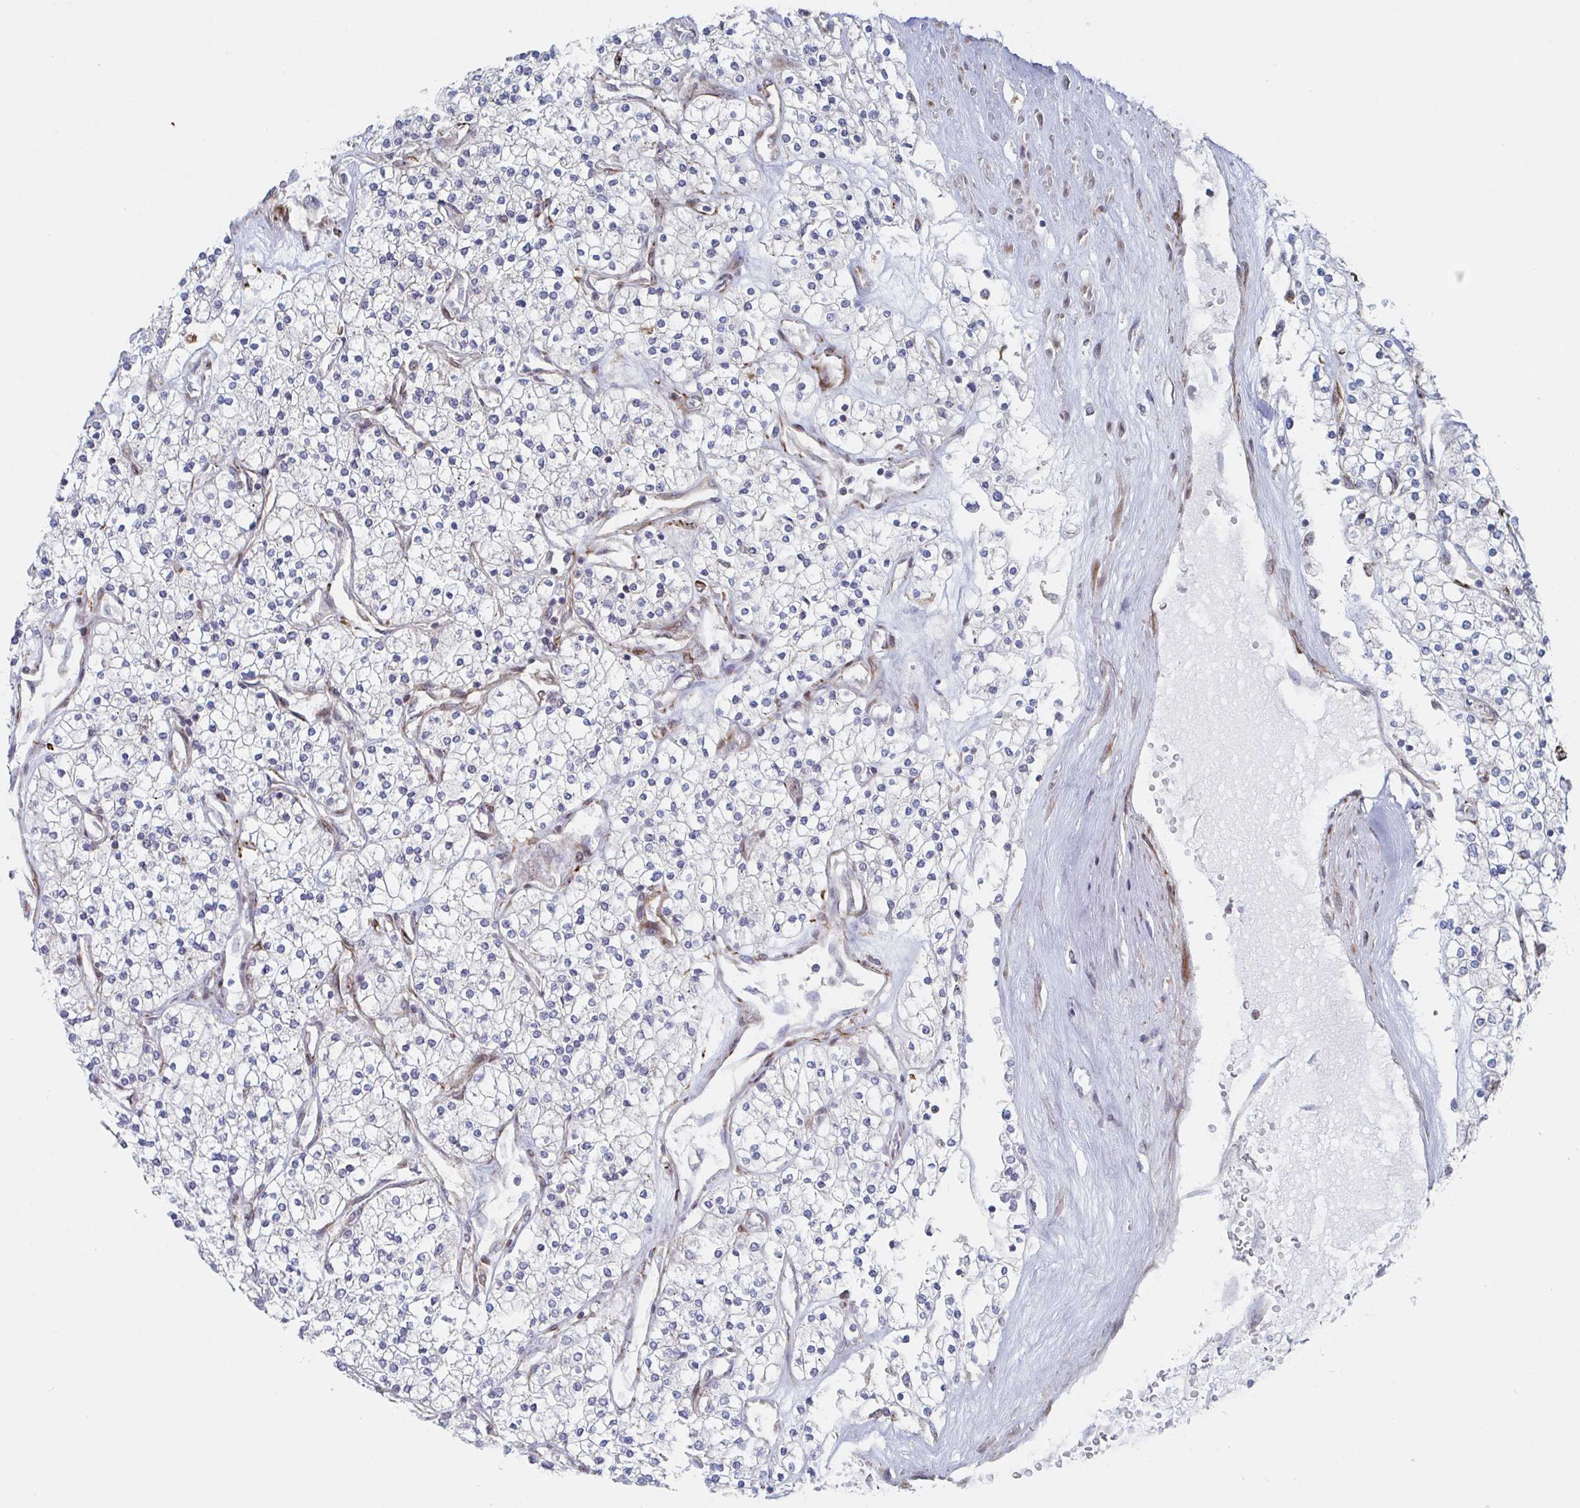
{"staining": {"intensity": "negative", "quantity": "none", "location": "none"}, "tissue": "renal cancer", "cell_type": "Tumor cells", "image_type": "cancer", "snomed": [{"axis": "morphology", "description": "Adenocarcinoma, NOS"}, {"axis": "topography", "description": "Kidney"}], "caption": "This is an immunohistochemistry (IHC) image of renal adenocarcinoma. There is no expression in tumor cells.", "gene": "DVL3", "patient": {"sex": "male", "age": 80}}